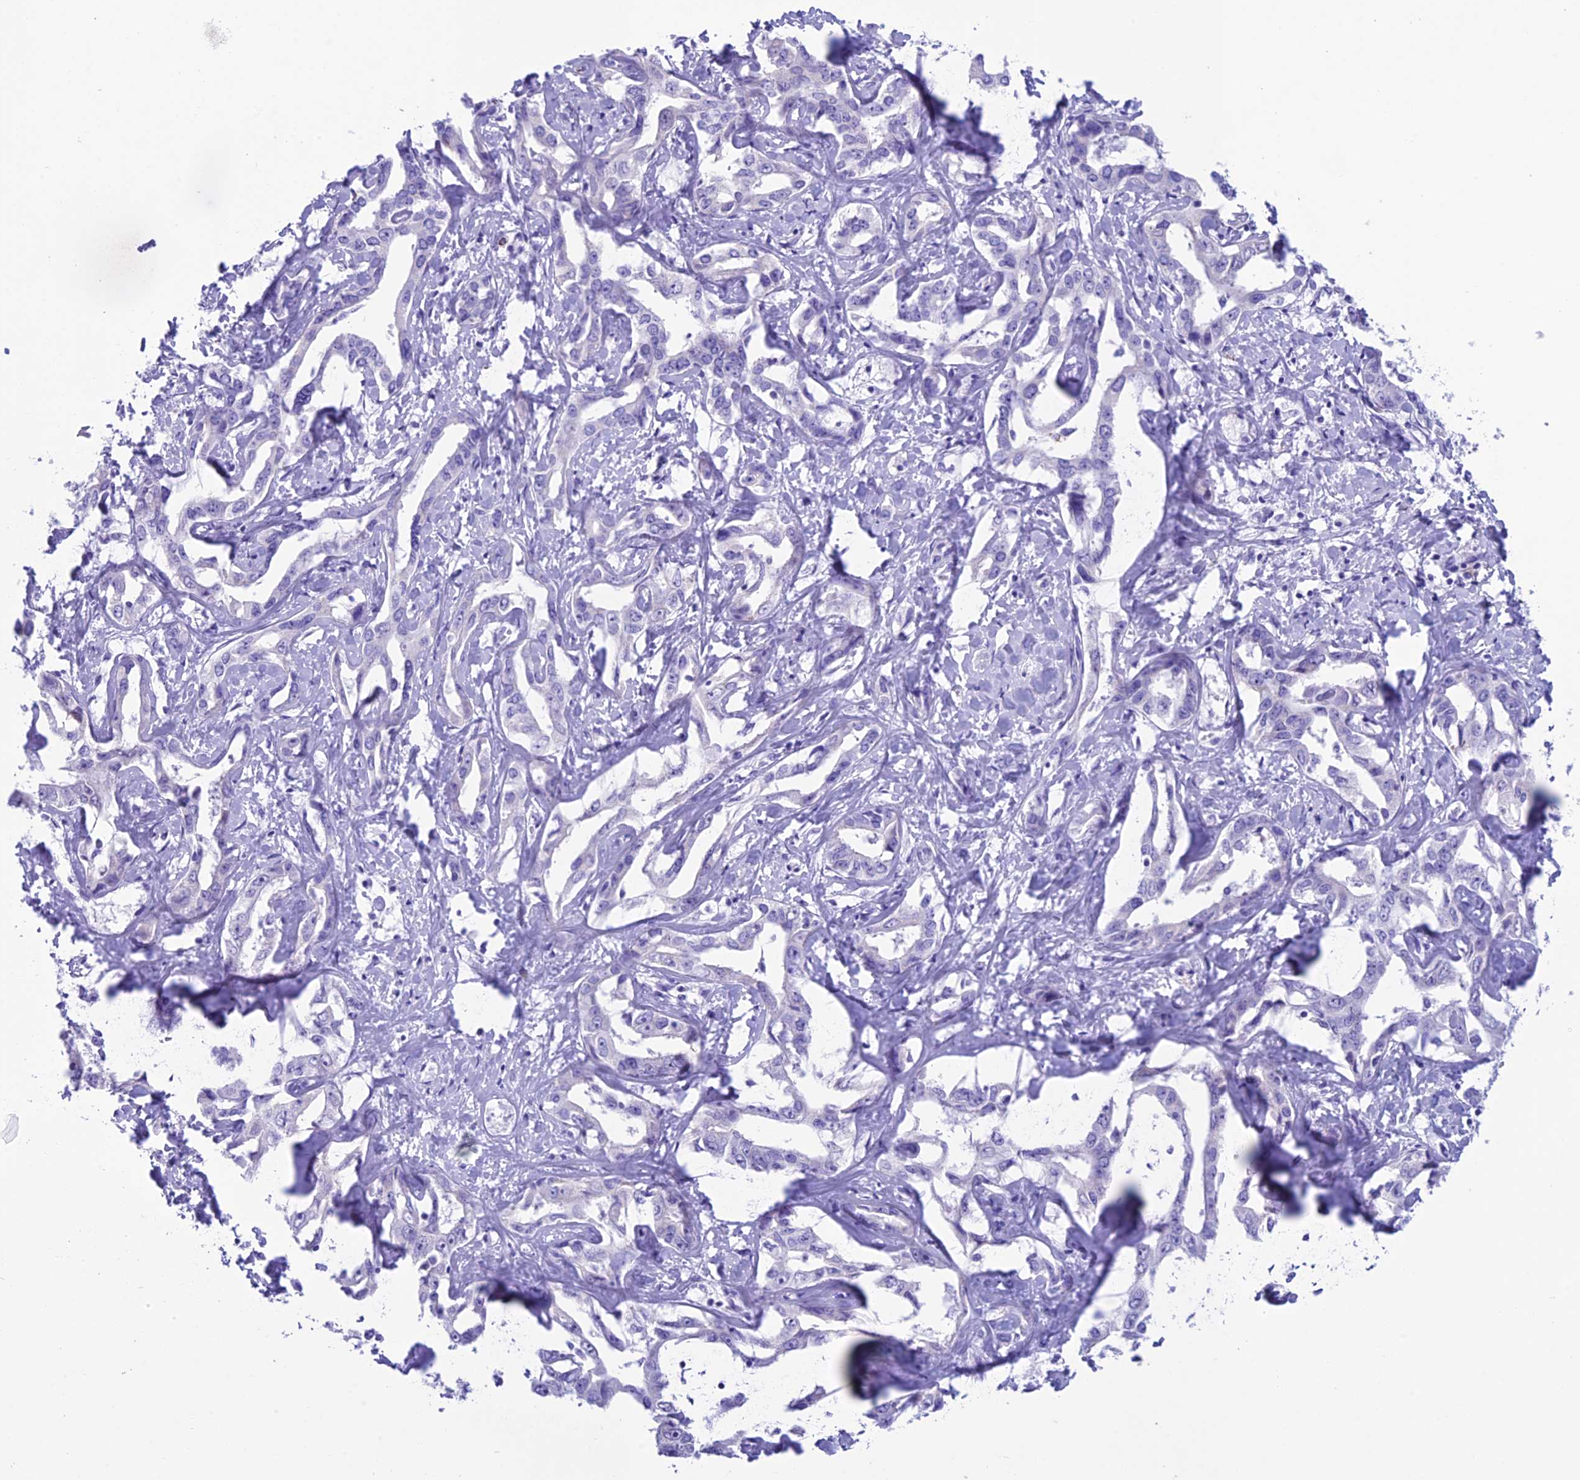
{"staining": {"intensity": "negative", "quantity": "none", "location": "none"}, "tissue": "liver cancer", "cell_type": "Tumor cells", "image_type": "cancer", "snomed": [{"axis": "morphology", "description": "Cholangiocarcinoma"}, {"axis": "topography", "description": "Liver"}], "caption": "DAB (3,3'-diaminobenzidine) immunohistochemical staining of liver cancer demonstrates no significant expression in tumor cells.", "gene": "TRAM1L1", "patient": {"sex": "male", "age": 59}}